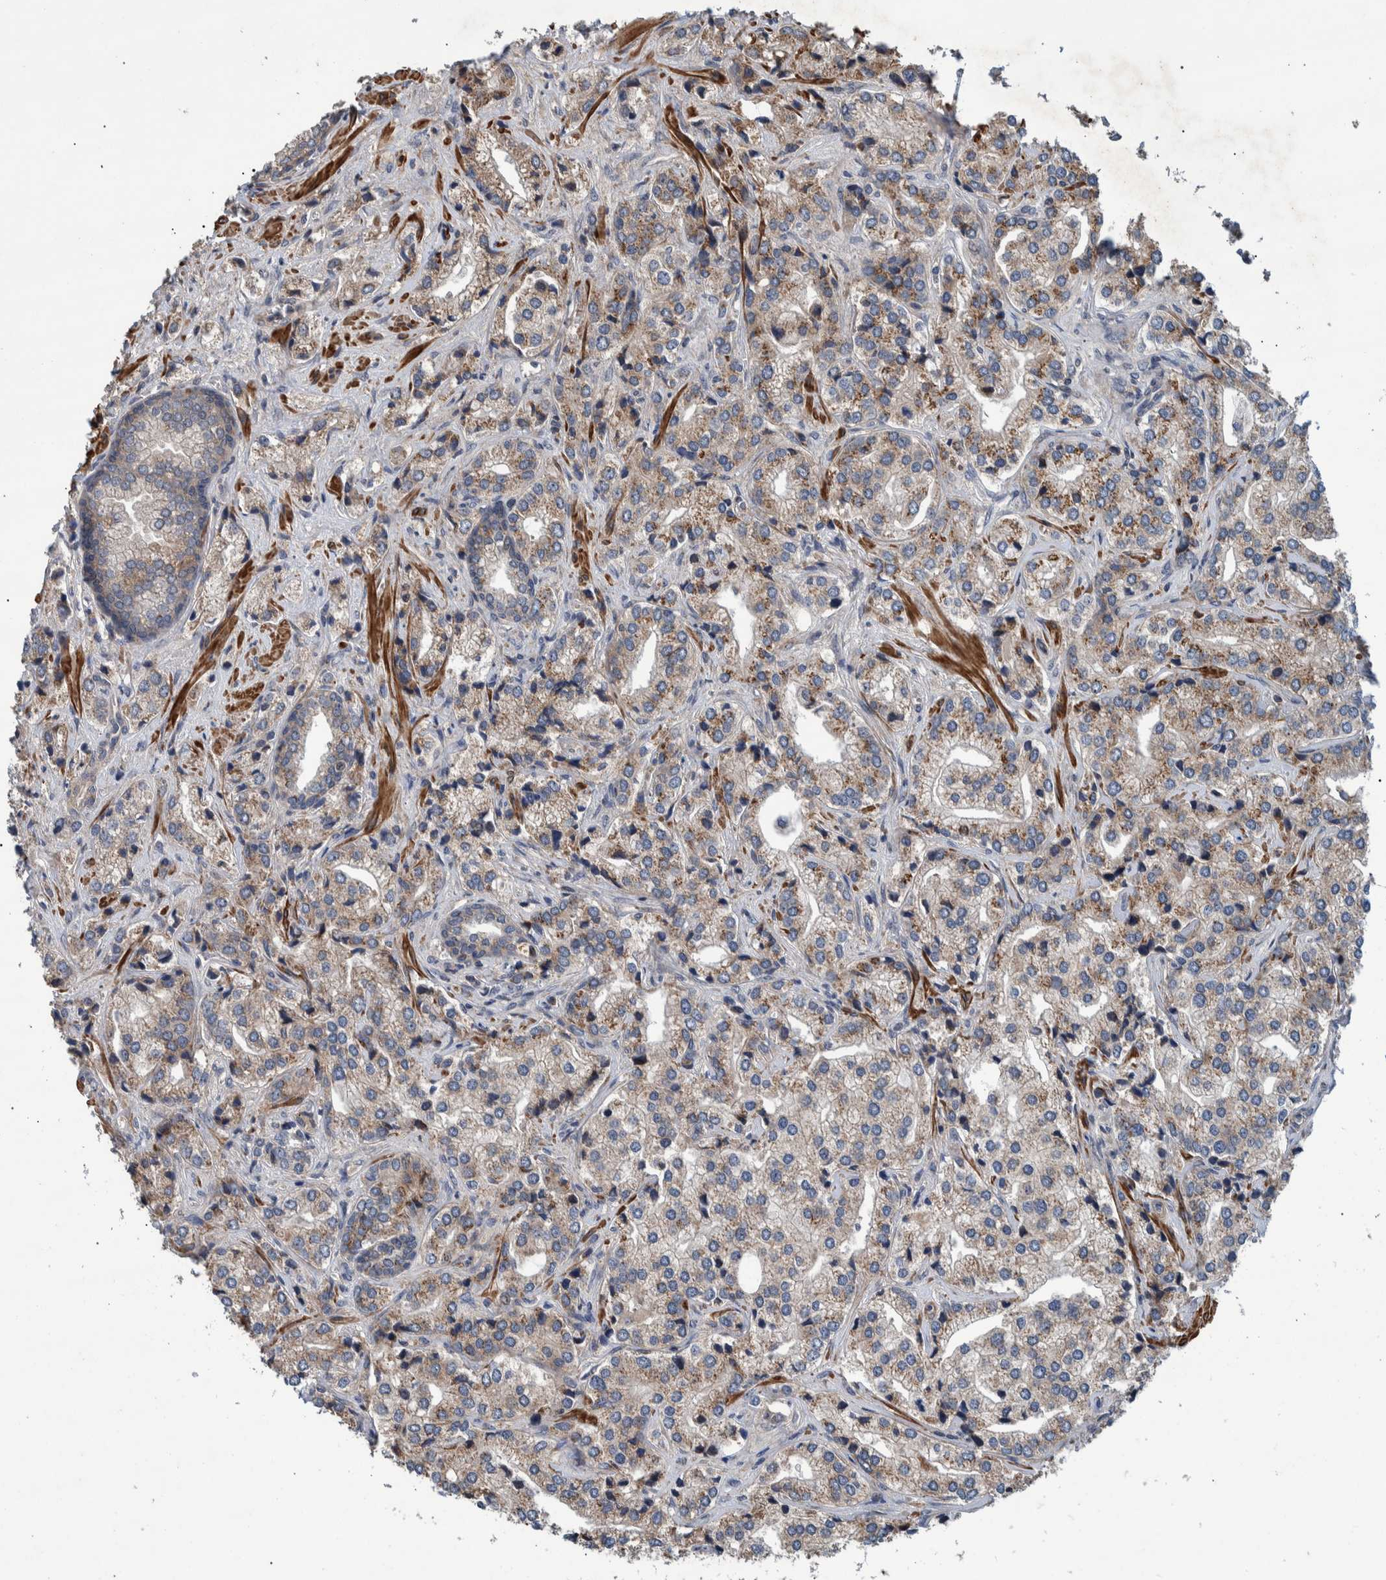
{"staining": {"intensity": "moderate", "quantity": "25%-75%", "location": "cytoplasmic/membranous"}, "tissue": "prostate cancer", "cell_type": "Tumor cells", "image_type": "cancer", "snomed": [{"axis": "morphology", "description": "Adenocarcinoma, High grade"}, {"axis": "topography", "description": "Prostate"}], "caption": "Approximately 25%-75% of tumor cells in prostate cancer demonstrate moderate cytoplasmic/membranous protein staining as visualized by brown immunohistochemical staining.", "gene": "B3GNTL1", "patient": {"sex": "male", "age": 66}}